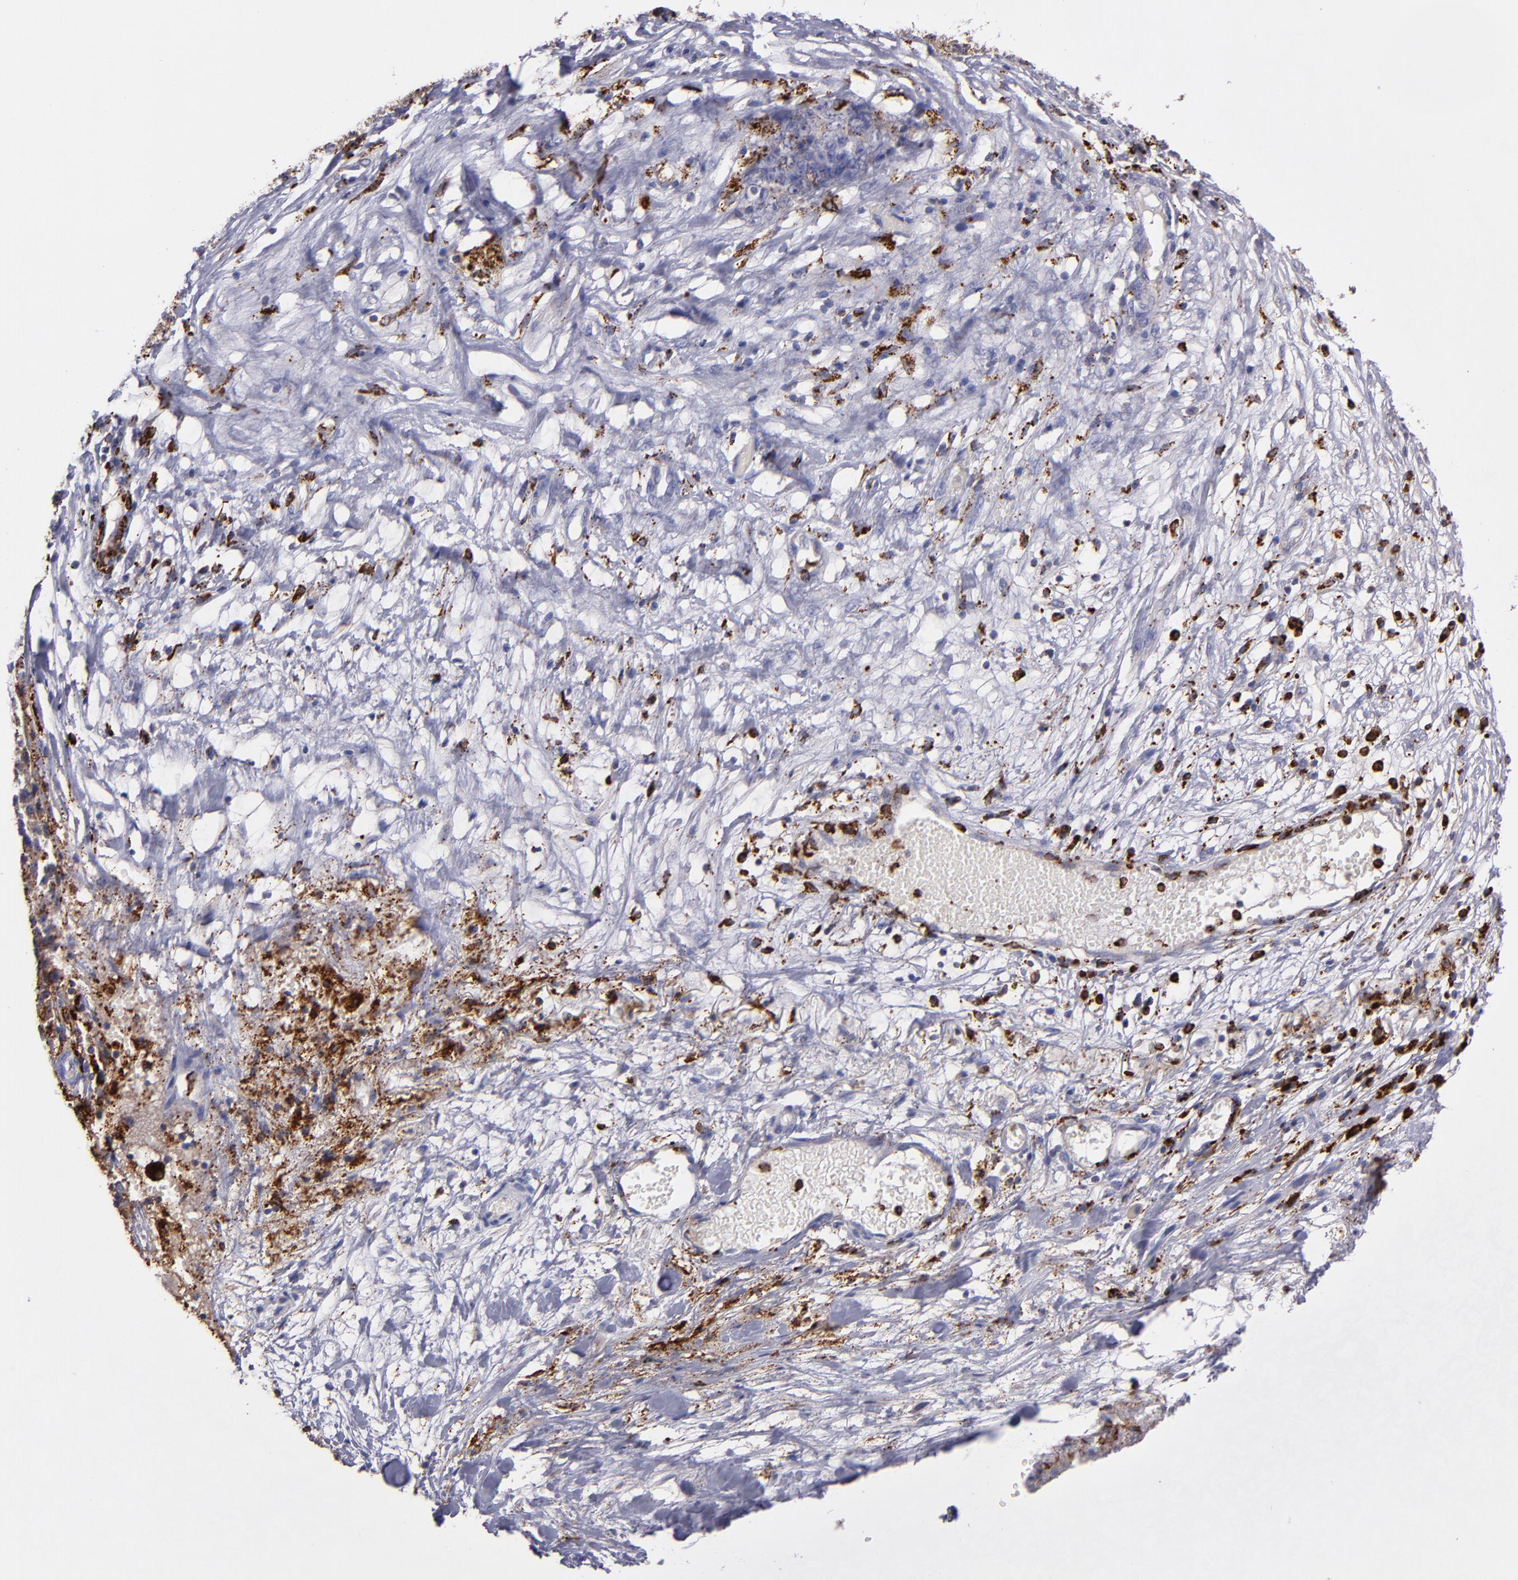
{"staining": {"intensity": "weak", "quantity": ">75%", "location": "cytoplasmic/membranous"}, "tissue": "ovarian cancer", "cell_type": "Tumor cells", "image_type": "cancer", "snomed": [{"axis": "morphology", "description": "Carcinoma, endometroid"}, {"axis": "topography", "description": "Ovary"}], "caption": "Ovarian cancer (endometroid carcinoma) tissue reveals weak cytoplasmic/membranous staining in approximately >75% of tumor cells", "gene": "CTSS", "patient": {"sex": "female", "age": 42}}